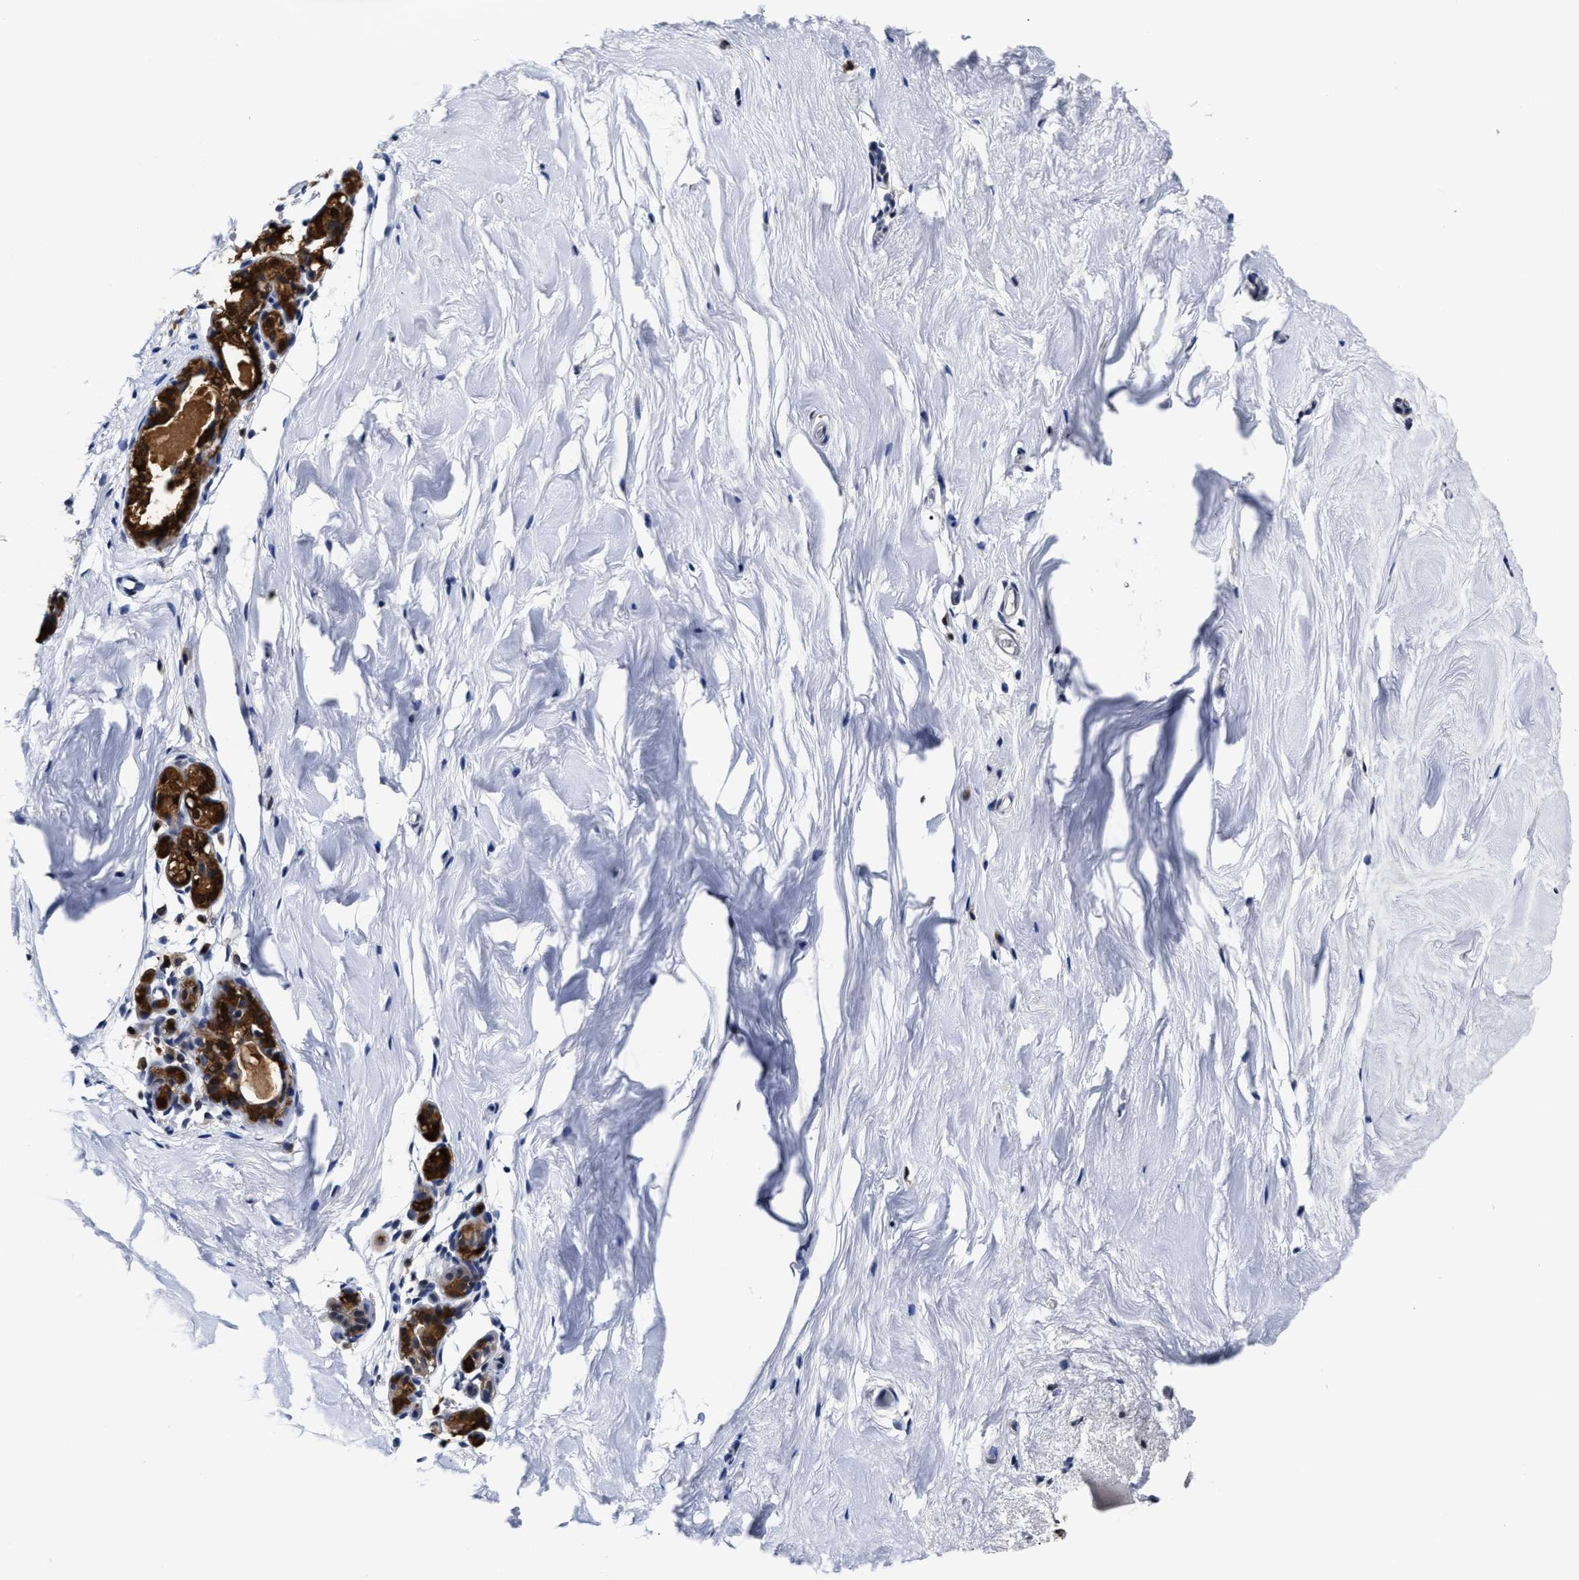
{"staining": {"intensity": "negative", "quantity": "none", "location": "none"}, "tissue": "breast", "cell_type": "Adipocytes", "image_type": "normal", "snomed": [{"axis": "morphology", "description": "Normal tissue, NOS"}, {"axis": "topography", "description": "Breast"}], "caption": "An image of human breast is negative for staining in adipocytes. The staining is performed using DAB (3,3'-diaminobenzidine) brown chromogen with nuclei counter-stained in using hematoxylin.", "gene": "PRPF4B", "patient": {"sex": "female", "age": 62}}